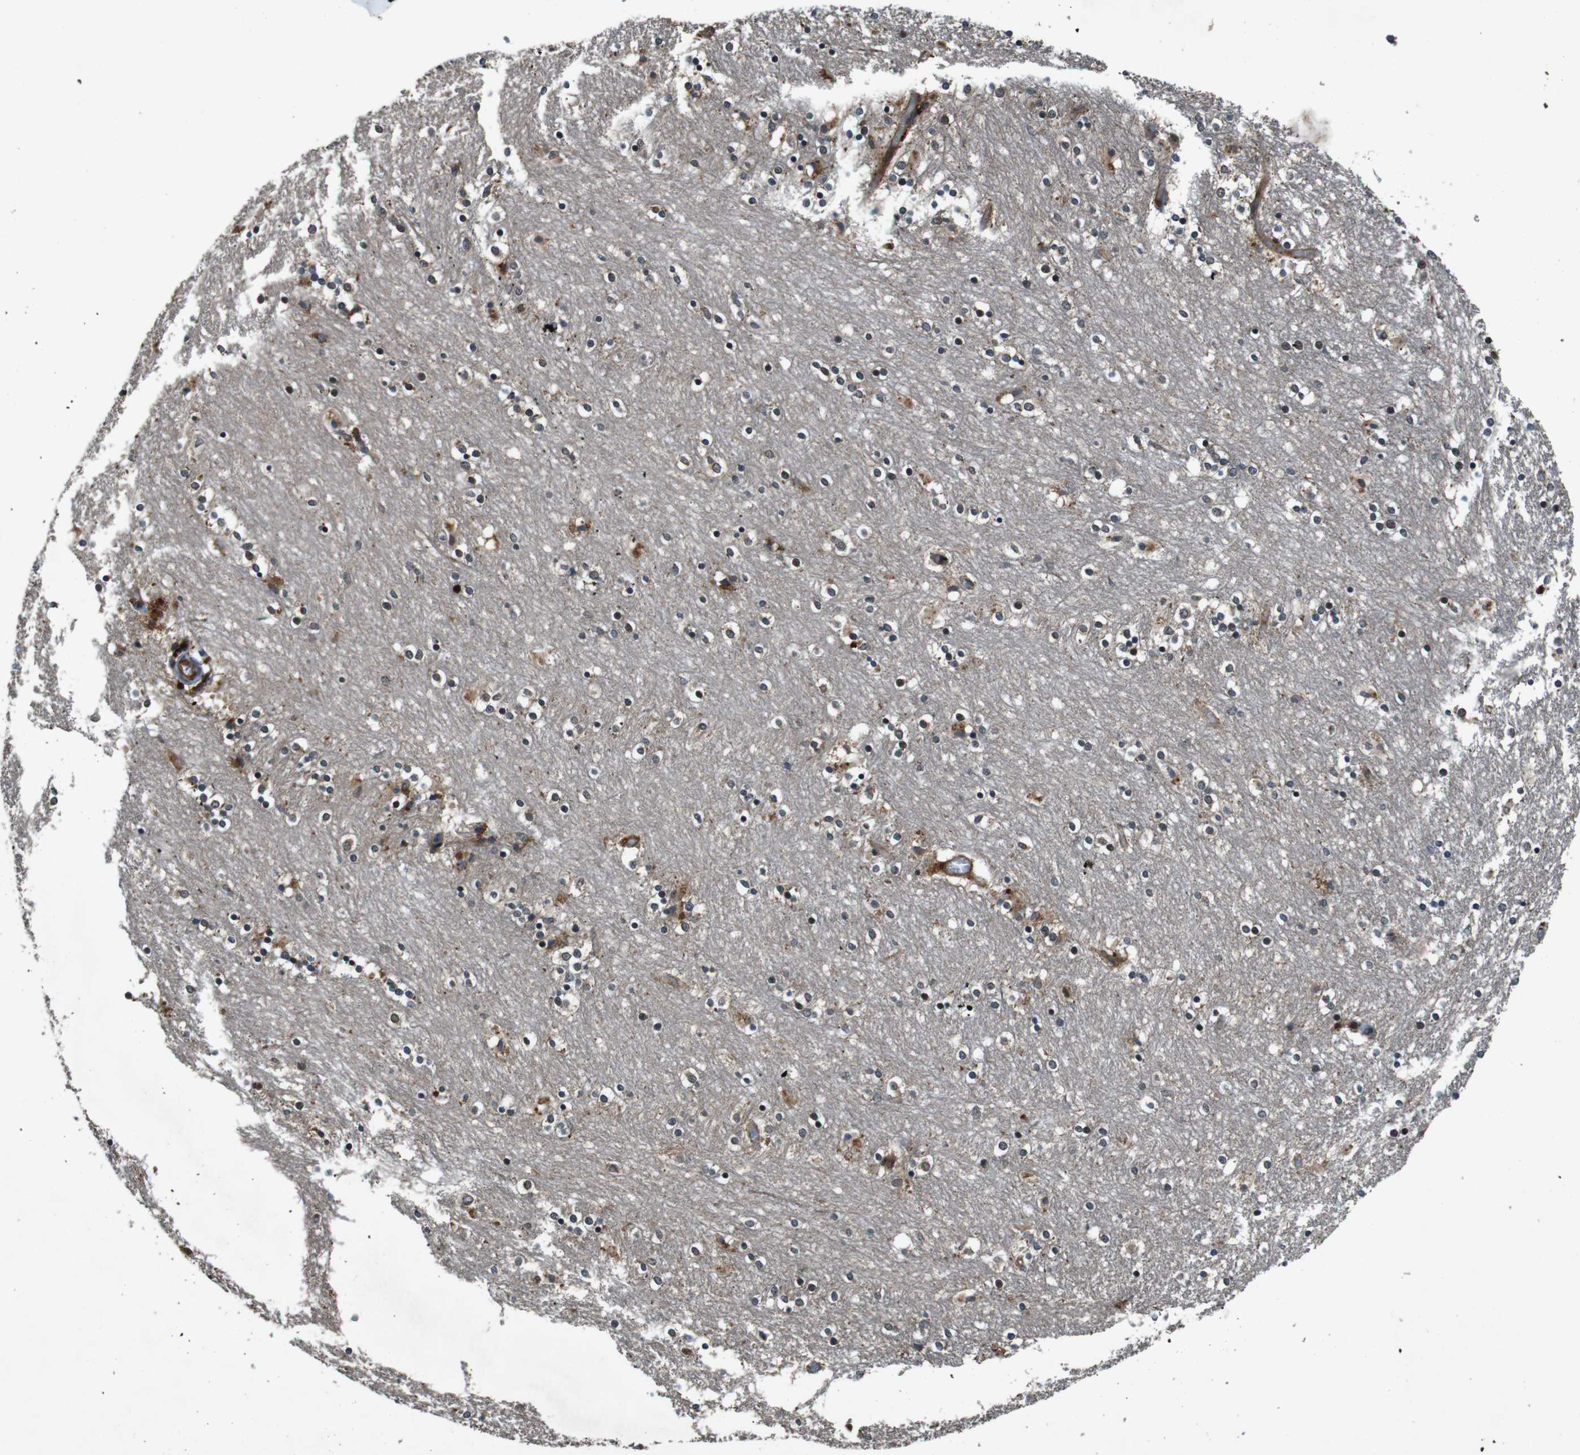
{"staining": {"intensity": "moderate", "quantity": "25%-75%", "location": "cytoplasmic/membranous,nuclear"}, "tissue": "caudate", "cell_type": "Glial cells", "image_type": "normal", "snomed": [{"axis": "morphology", "description": "Normal tissue, NOS"}, {"axis": "topography", "description": "Lateral ventricle wall"}], "caption": "Moderate cytoplasmic/membranous,nuclear staining for a protein is present in about 25%-75% of glial cells of normal caudate using immunohistochemistry.", "gene": "SOCS1", "patient": {"sex": "female", "age": 54}}